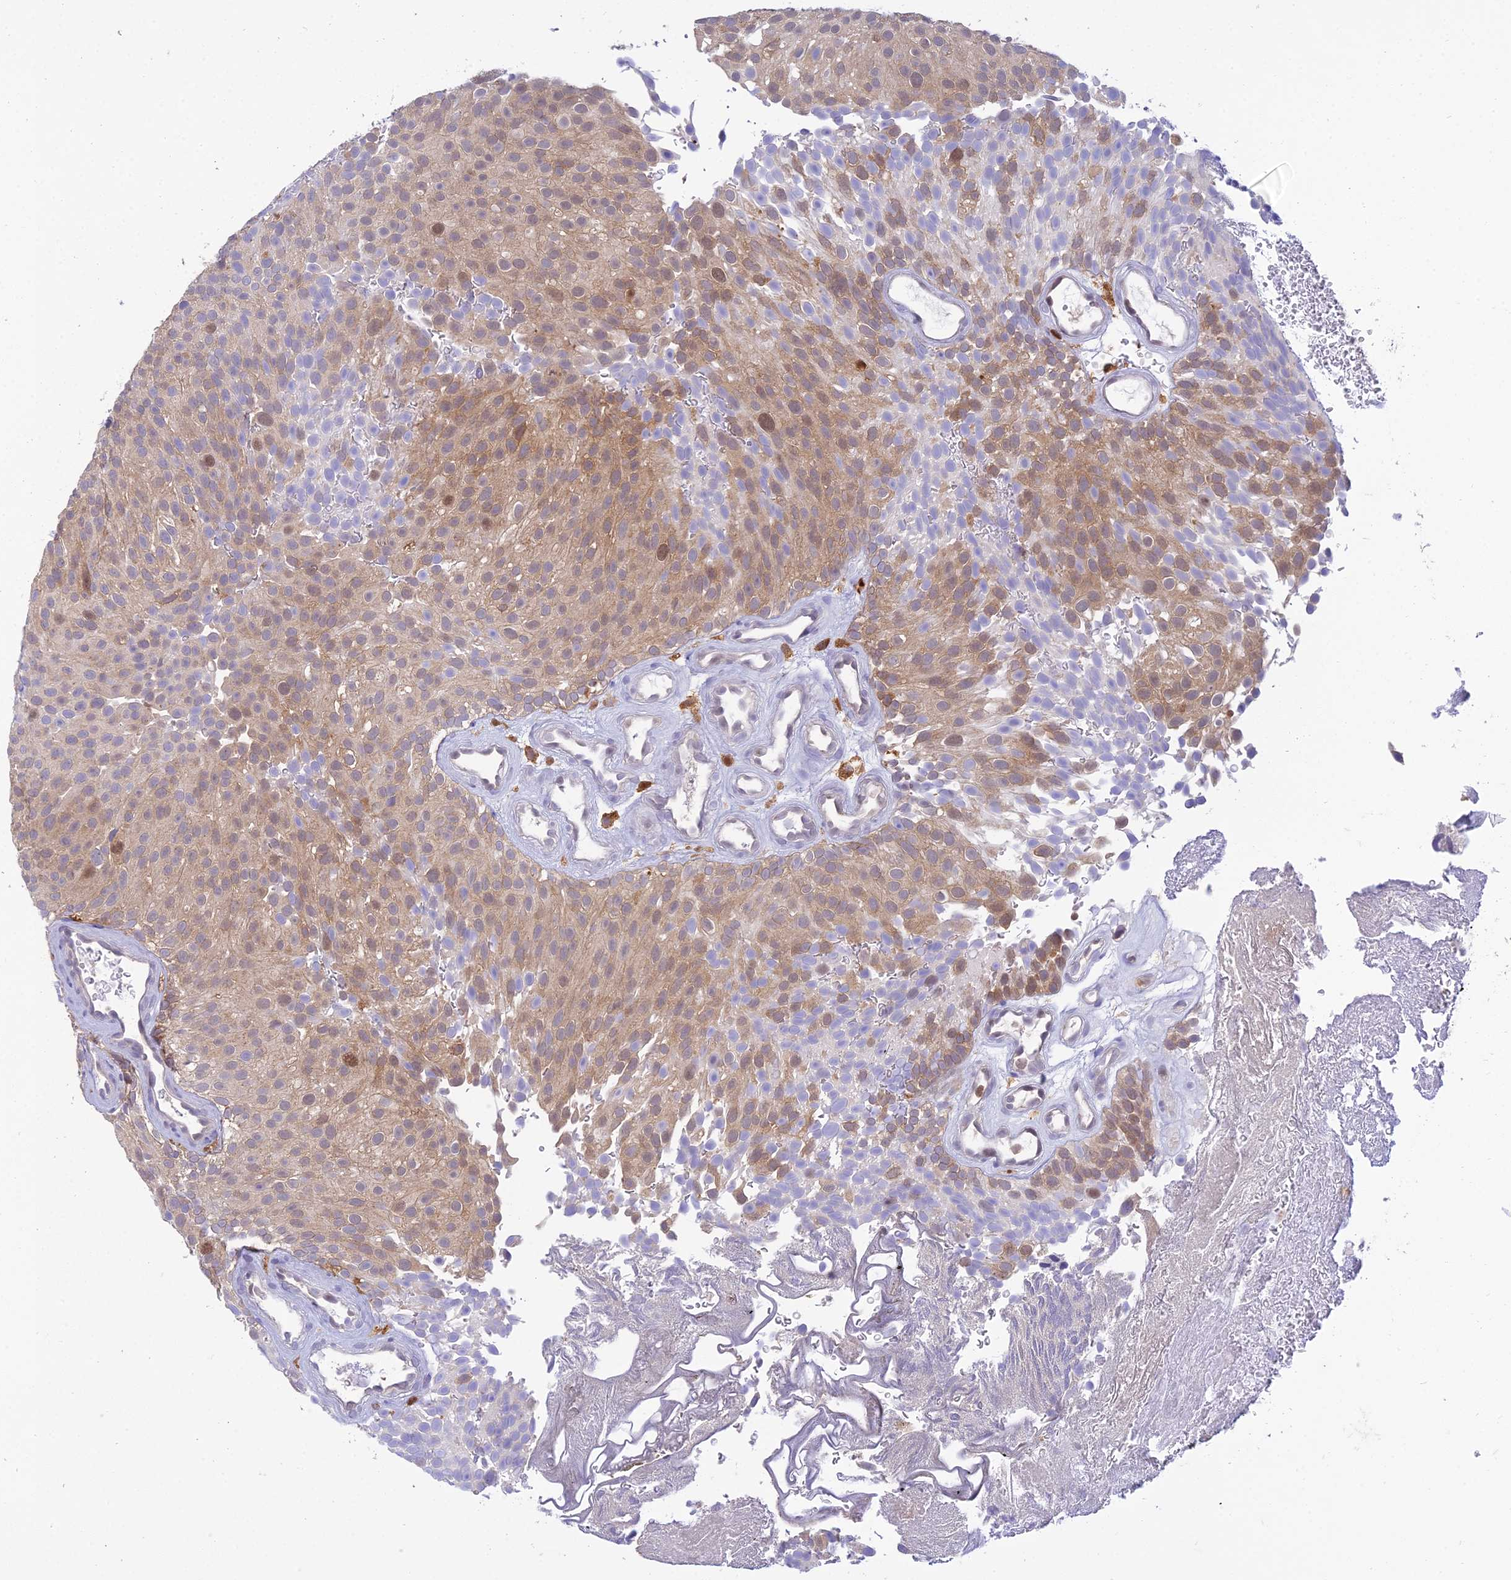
{"staining": {"intensity": "moderate", "quantity": "25%-75%", "location": "cytoplasmic/membranous"}, "tissue": "urothelial cancer", "cell_type": "Tumor cells", "image_type": "cancer", "snomed": [{"axis": "morphology", "description": "Urothelial carcinoma, Low grade"}, {"axis": "topography", "description": "Urinary bladder"}], "caption": "The histopathology image displays immunohistochemical staining of low-grade urothelial carcinoma. There is moderate cytoplasmic/membranous expression is seen in about 25%-75% of tumor cells. (DAB (3,3'-diaminobenzidine) = brown stain, brightfield microscopy at high magnification).", "gene": "UBE2G1", "patient": {"sex": "male", "age": 78}}